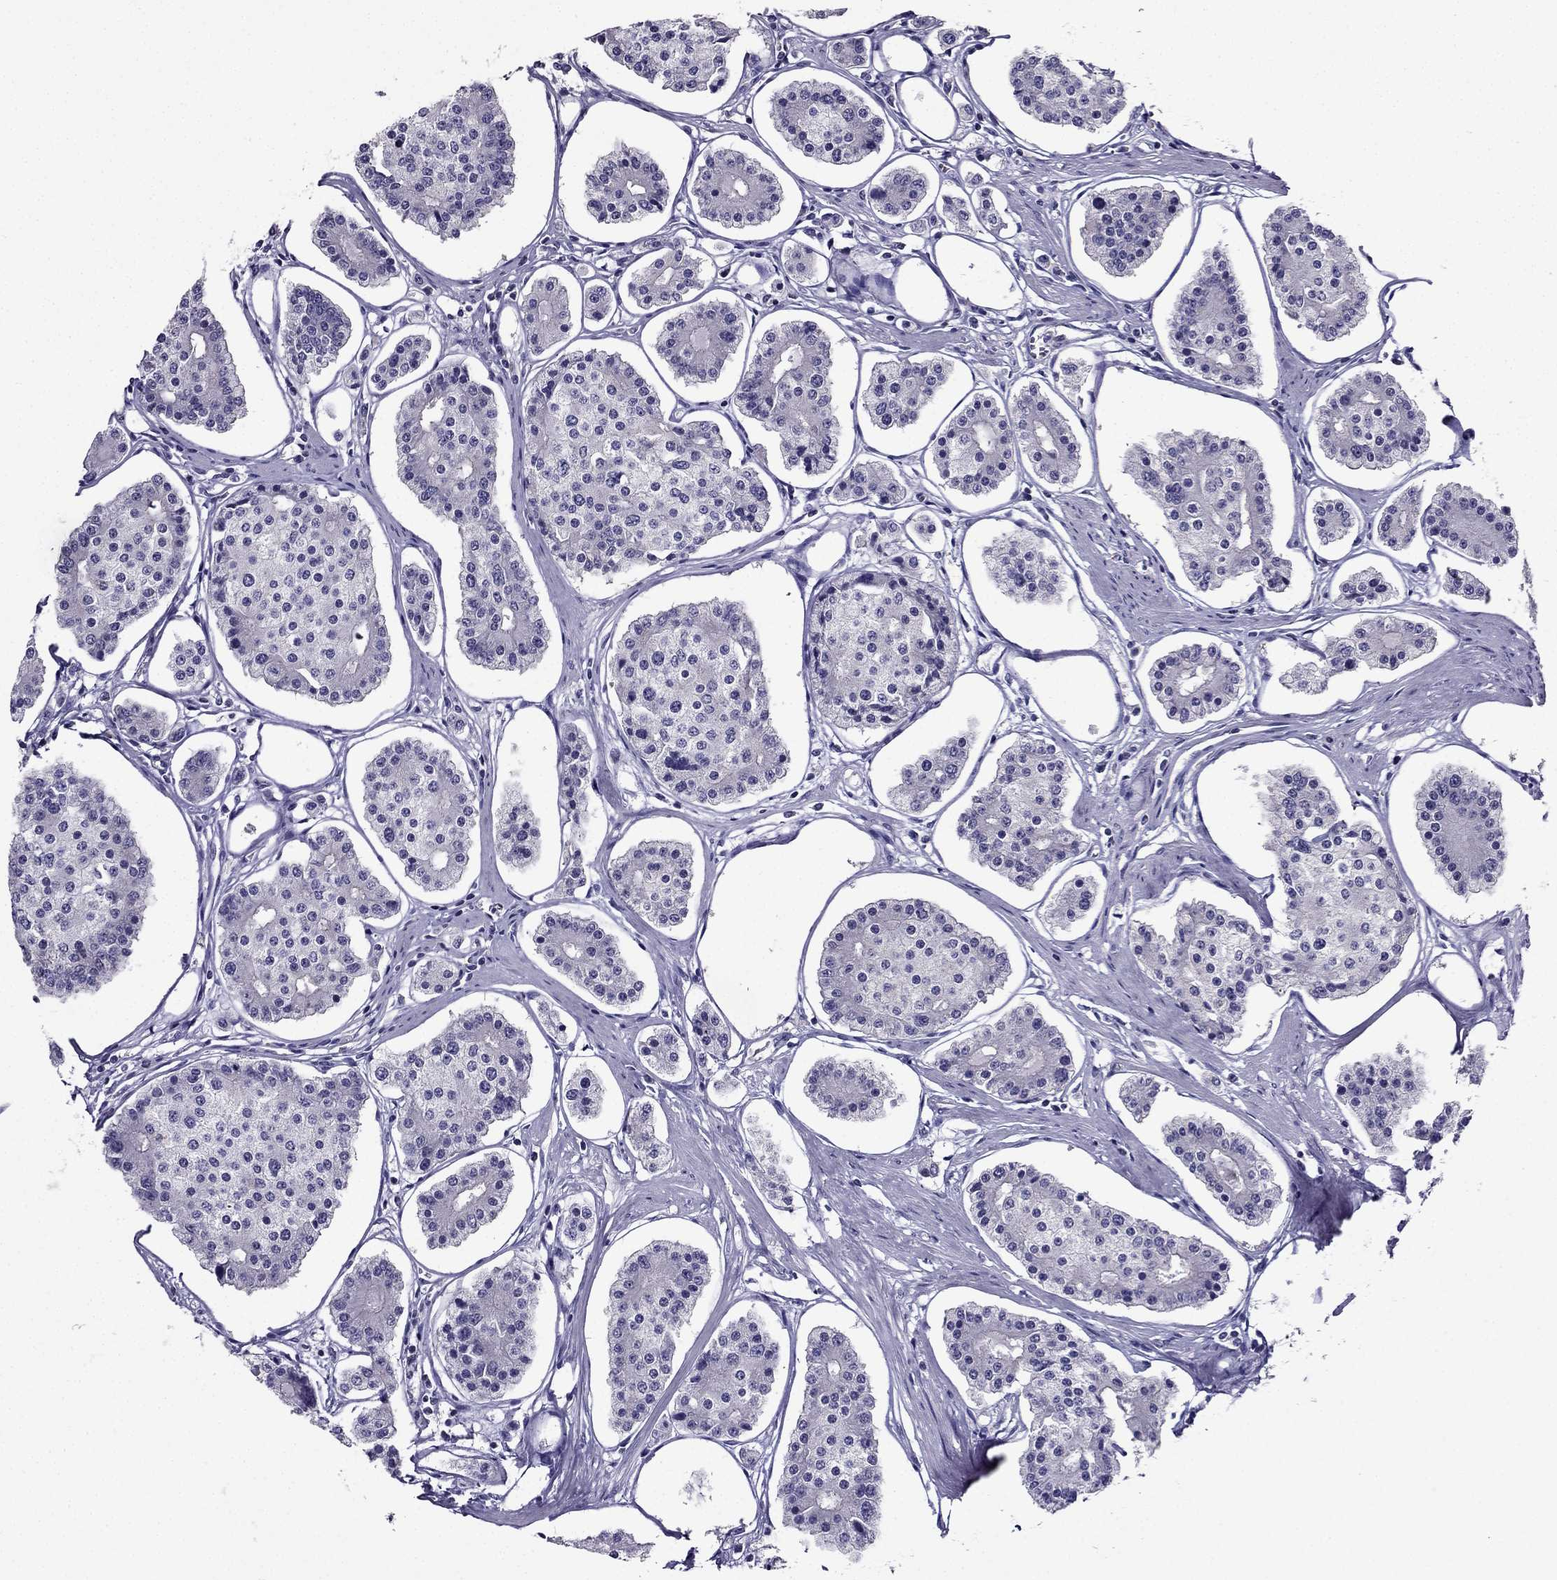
{"staining": {"intensity": "negative", "quantity": "none", "location": "none"}, "tissue": "carcinoid", "cell_type": "Tumor cells", "image_type": "cancer", "snomed": [{"axis": "morphology", "description": "Carcinoid, malignant, NOS"}, {"axis": "topography", "description": "Small intestine"}], "caption": "An immunohistochemistry photomicrograph of carcinoid is shown. There is no staining in tumor cells of carcinoid.", "gene": "AAK1", "patient": {"sex": "female", "age": 65}}